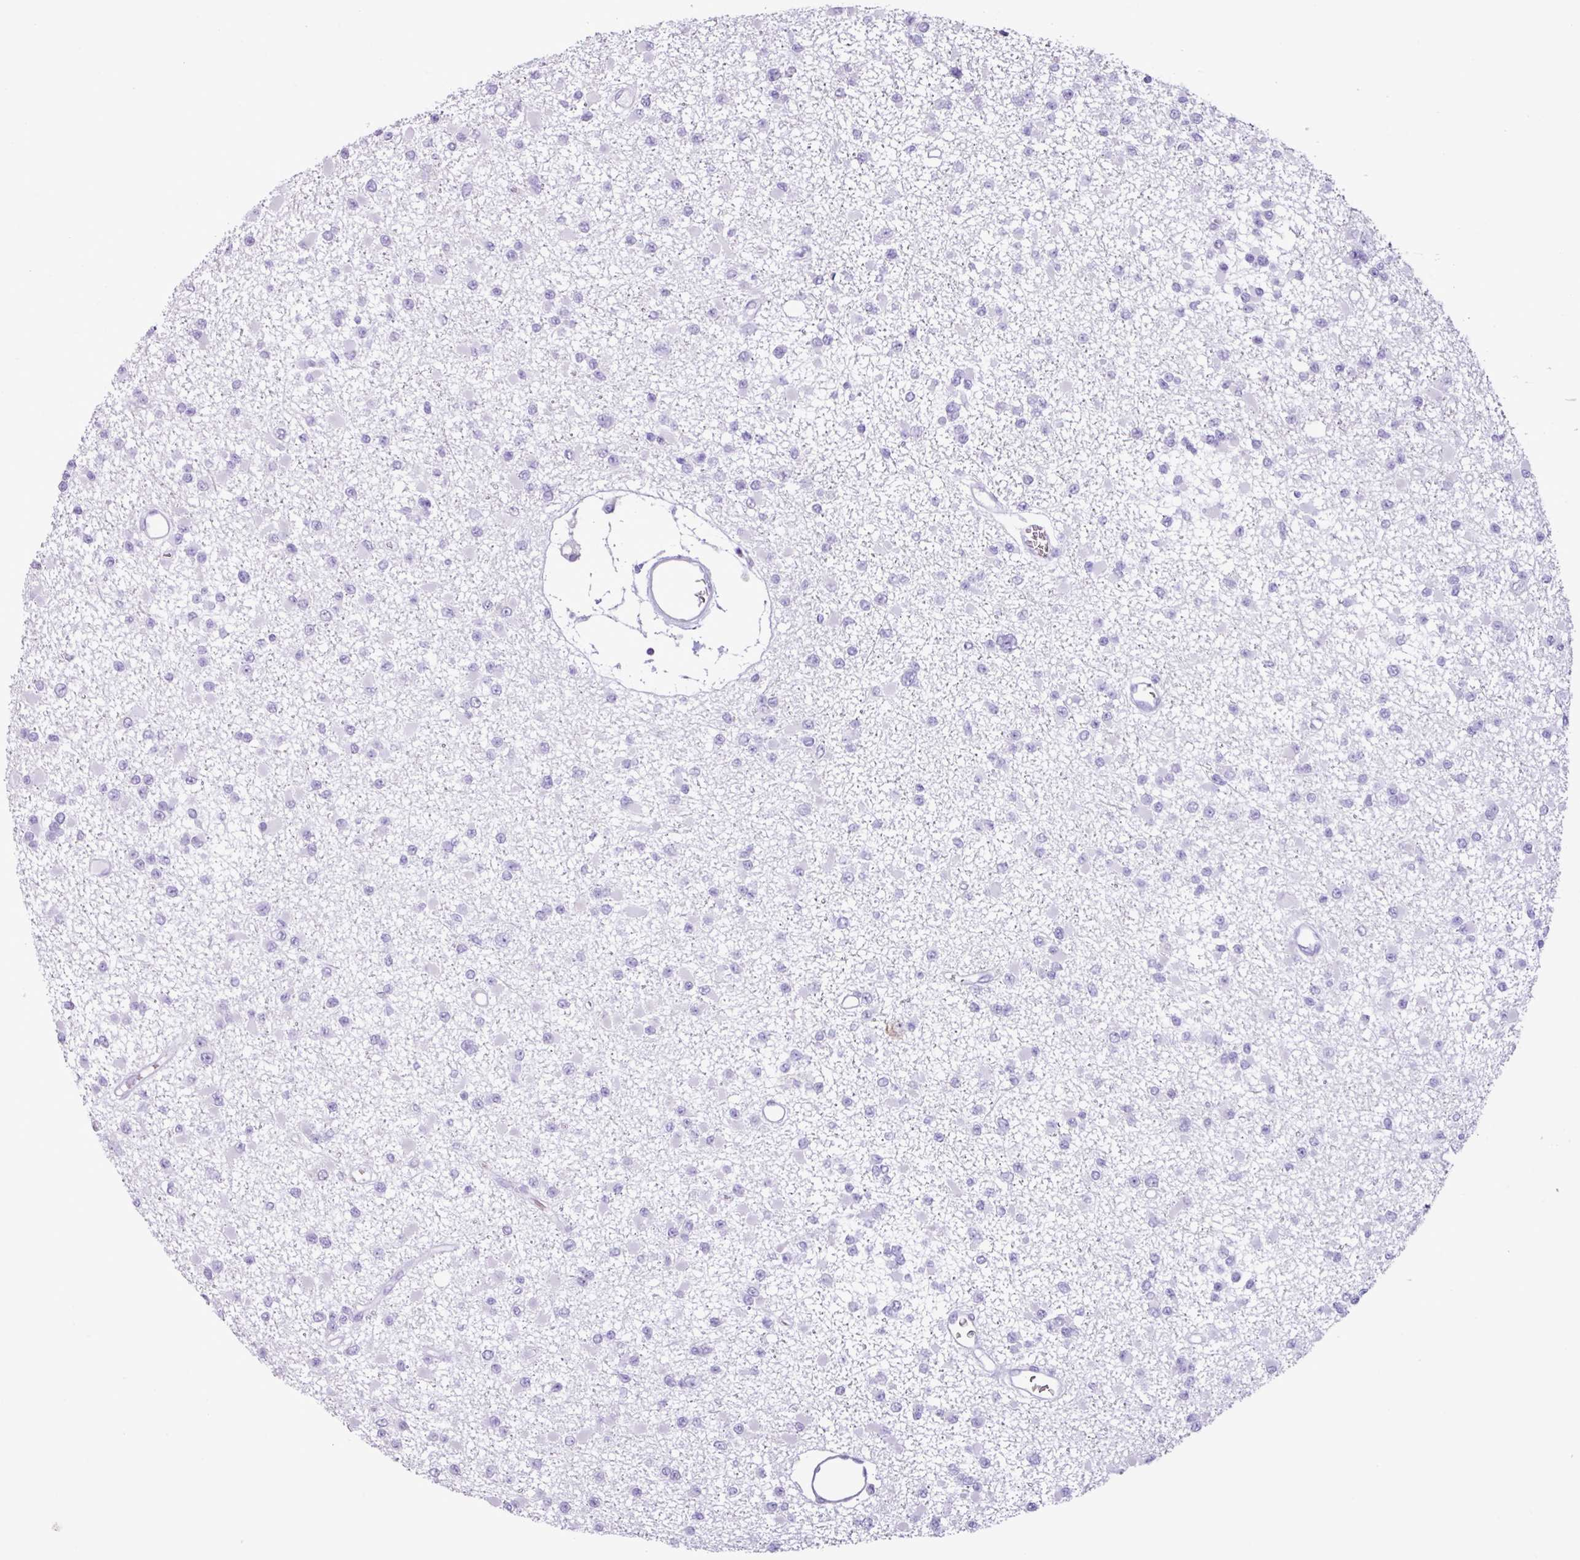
{"staining": {"intensity": "negative", "quantity": "none", "location": "none"}, "tissue": "glioma", "cell_type": "Tumor cells", "image_type": "cancer", "snomed": [{"axis": "morphology", "description": "Glioma, malignant, Low grade"}, {"axis": "topography", "description": "Brain"}], "caption": "Immunohistochemical staining of malignant glioma (low-grade) displays no significant positivity in tumor cells. (DAB (3,3'-diaminobenzidine) IHC, high magnification).", "gene": "AGO3", "patient": {"sex": "female", "age": 22}}